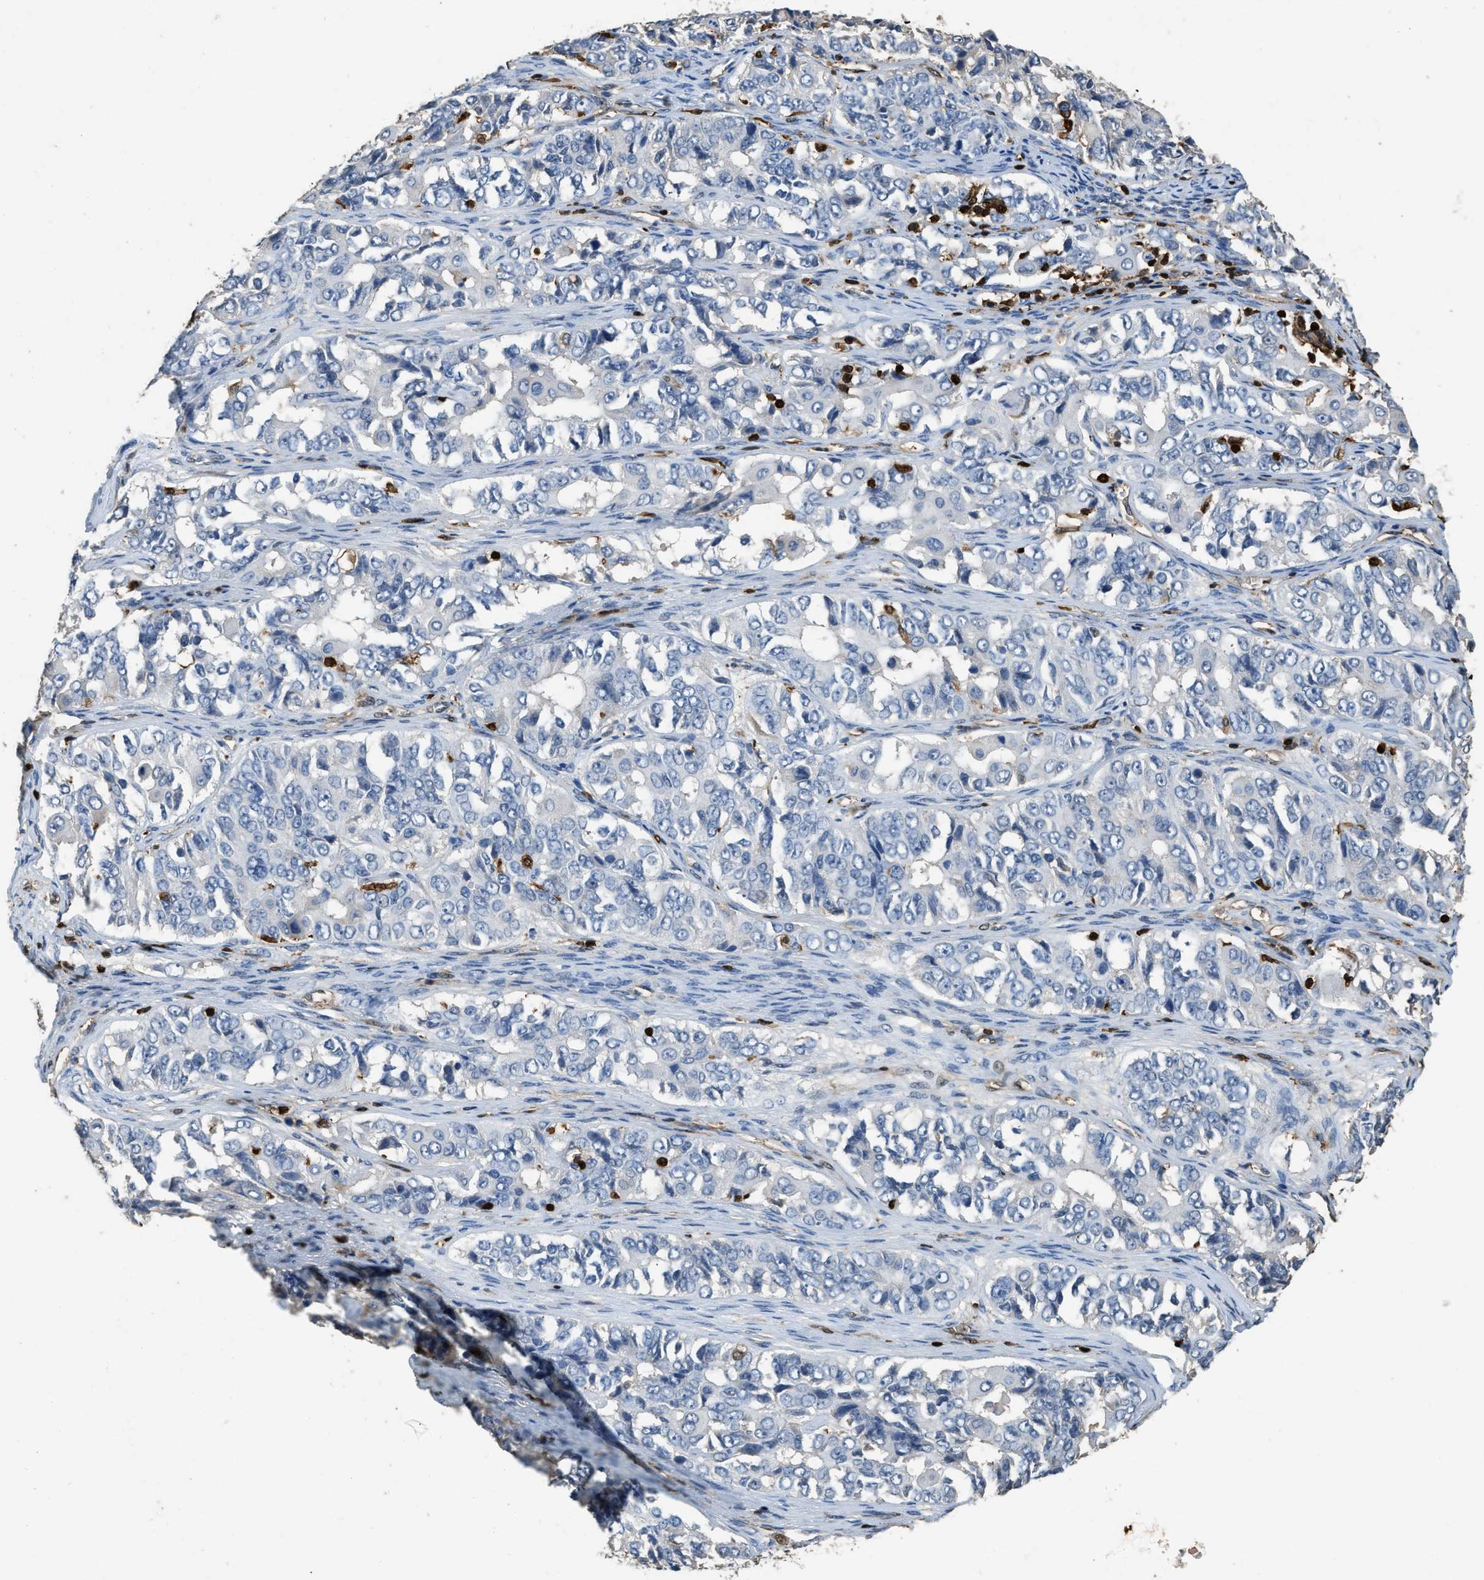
{"staining": {"intensity": "negative", "quantity": "none", "location": "none"}, "tissue": "ovarian cancer", "cell_type": "Tumor cells", "image_type": "cancer", "snomed": [{"axis": "morphology", "description": "Carcinoma, endometroid"}, {"axis": "topography", "description": "Ovary"}], "caption": "This is an immunohistochemistry (IHC) image of endometroid carcinoma (ovarian). There is no staining in tumor cells.", "gene": "ARHGDIB", "patient": {"sex": "female", "age": 51}}